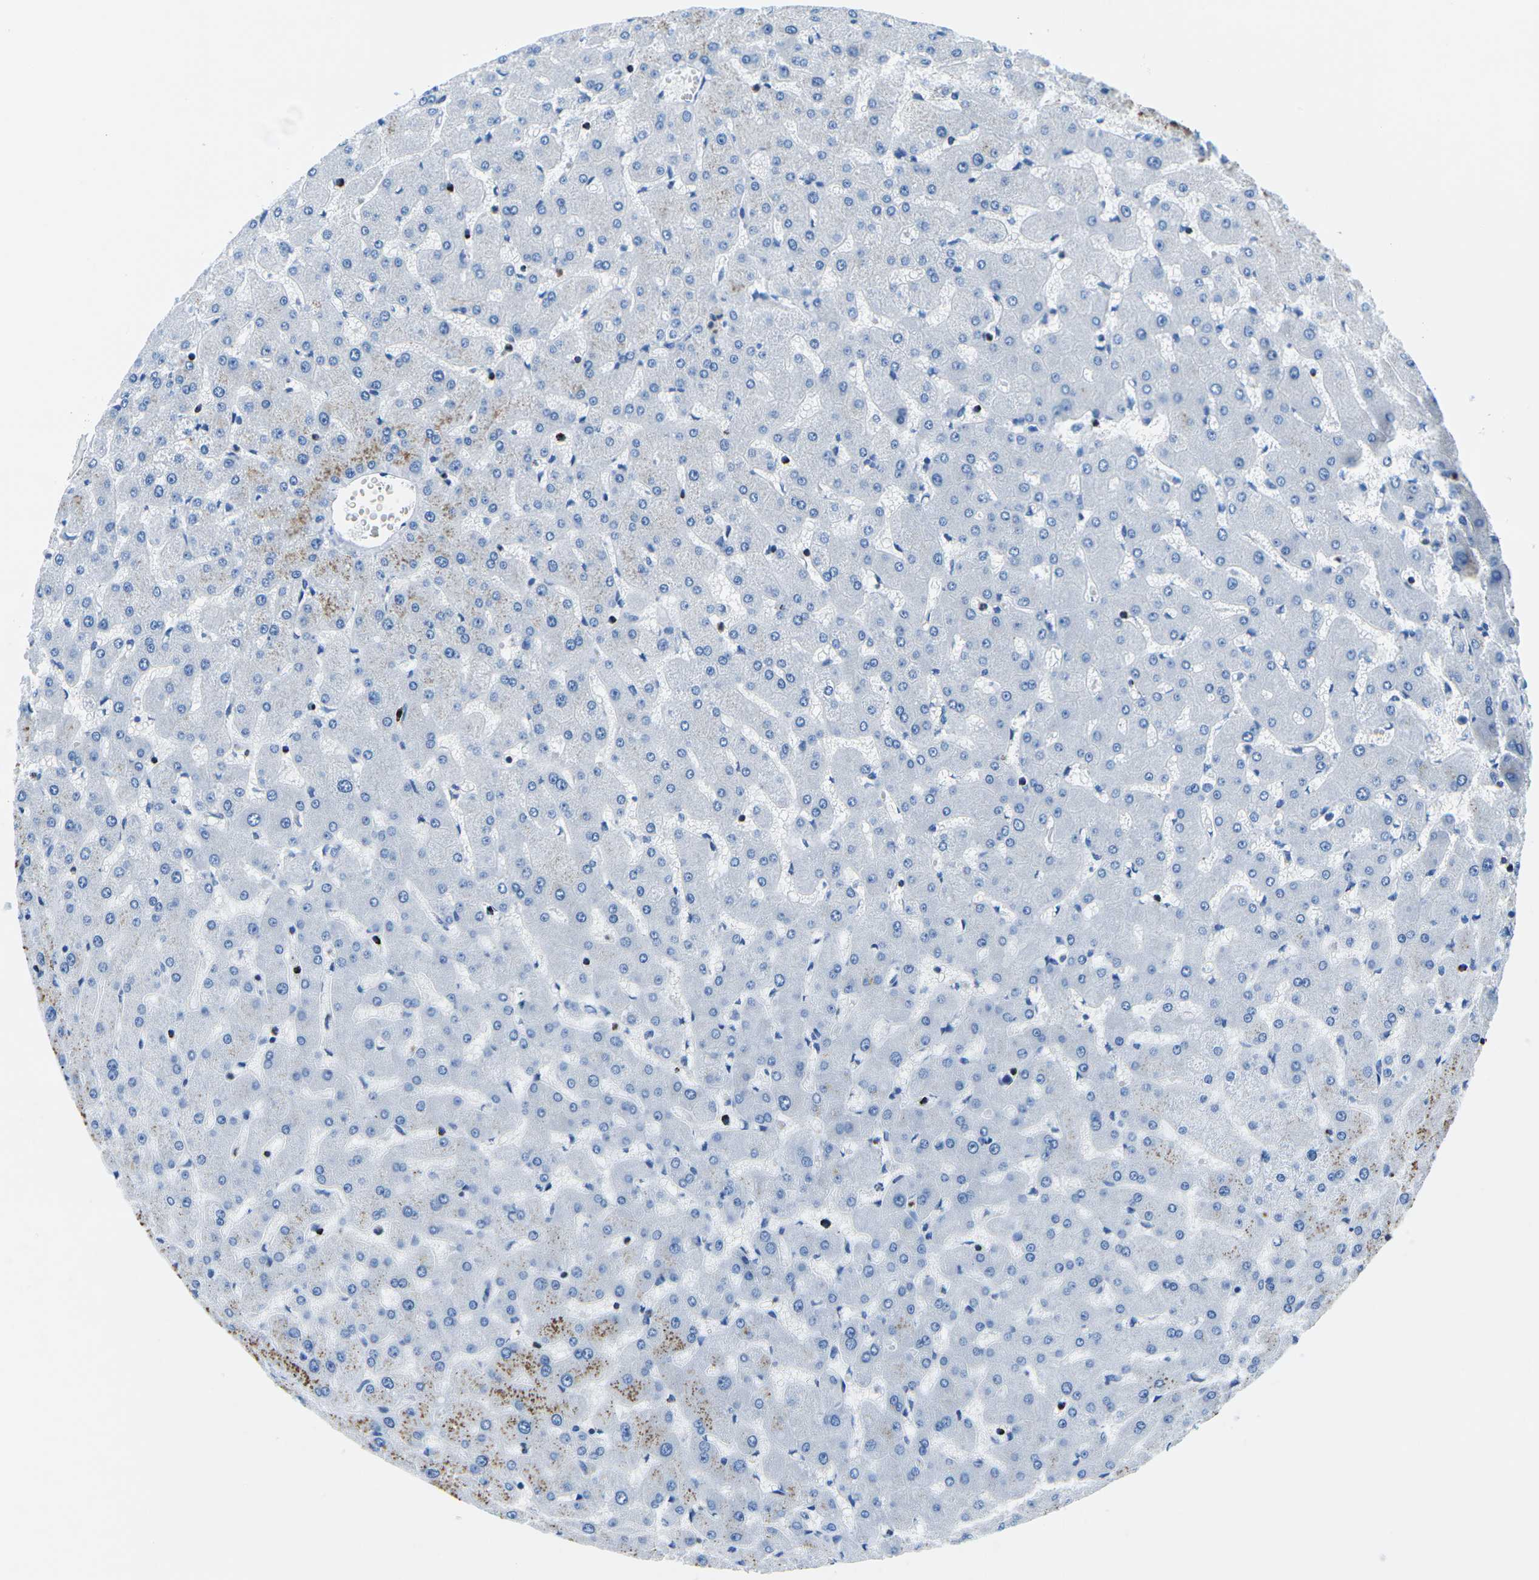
{"staining": {"intensity": "negative", "quantity": "none", "location": "none"}, "tissue": "liver", "cell_type": "Cholangiocytes", "image_type": "normal", "snomed": [{"axis": "morphology", "description": "Normal tissue, NOS"}, {"axis": "topography", "description": "Liver"}], "caption": "This is an immunohistochemistry image of unremarkable human liver. There is no positivity in cholangiocytes.", "gene": "MC4R", "patient": {"sex": "female", "age": 63}}